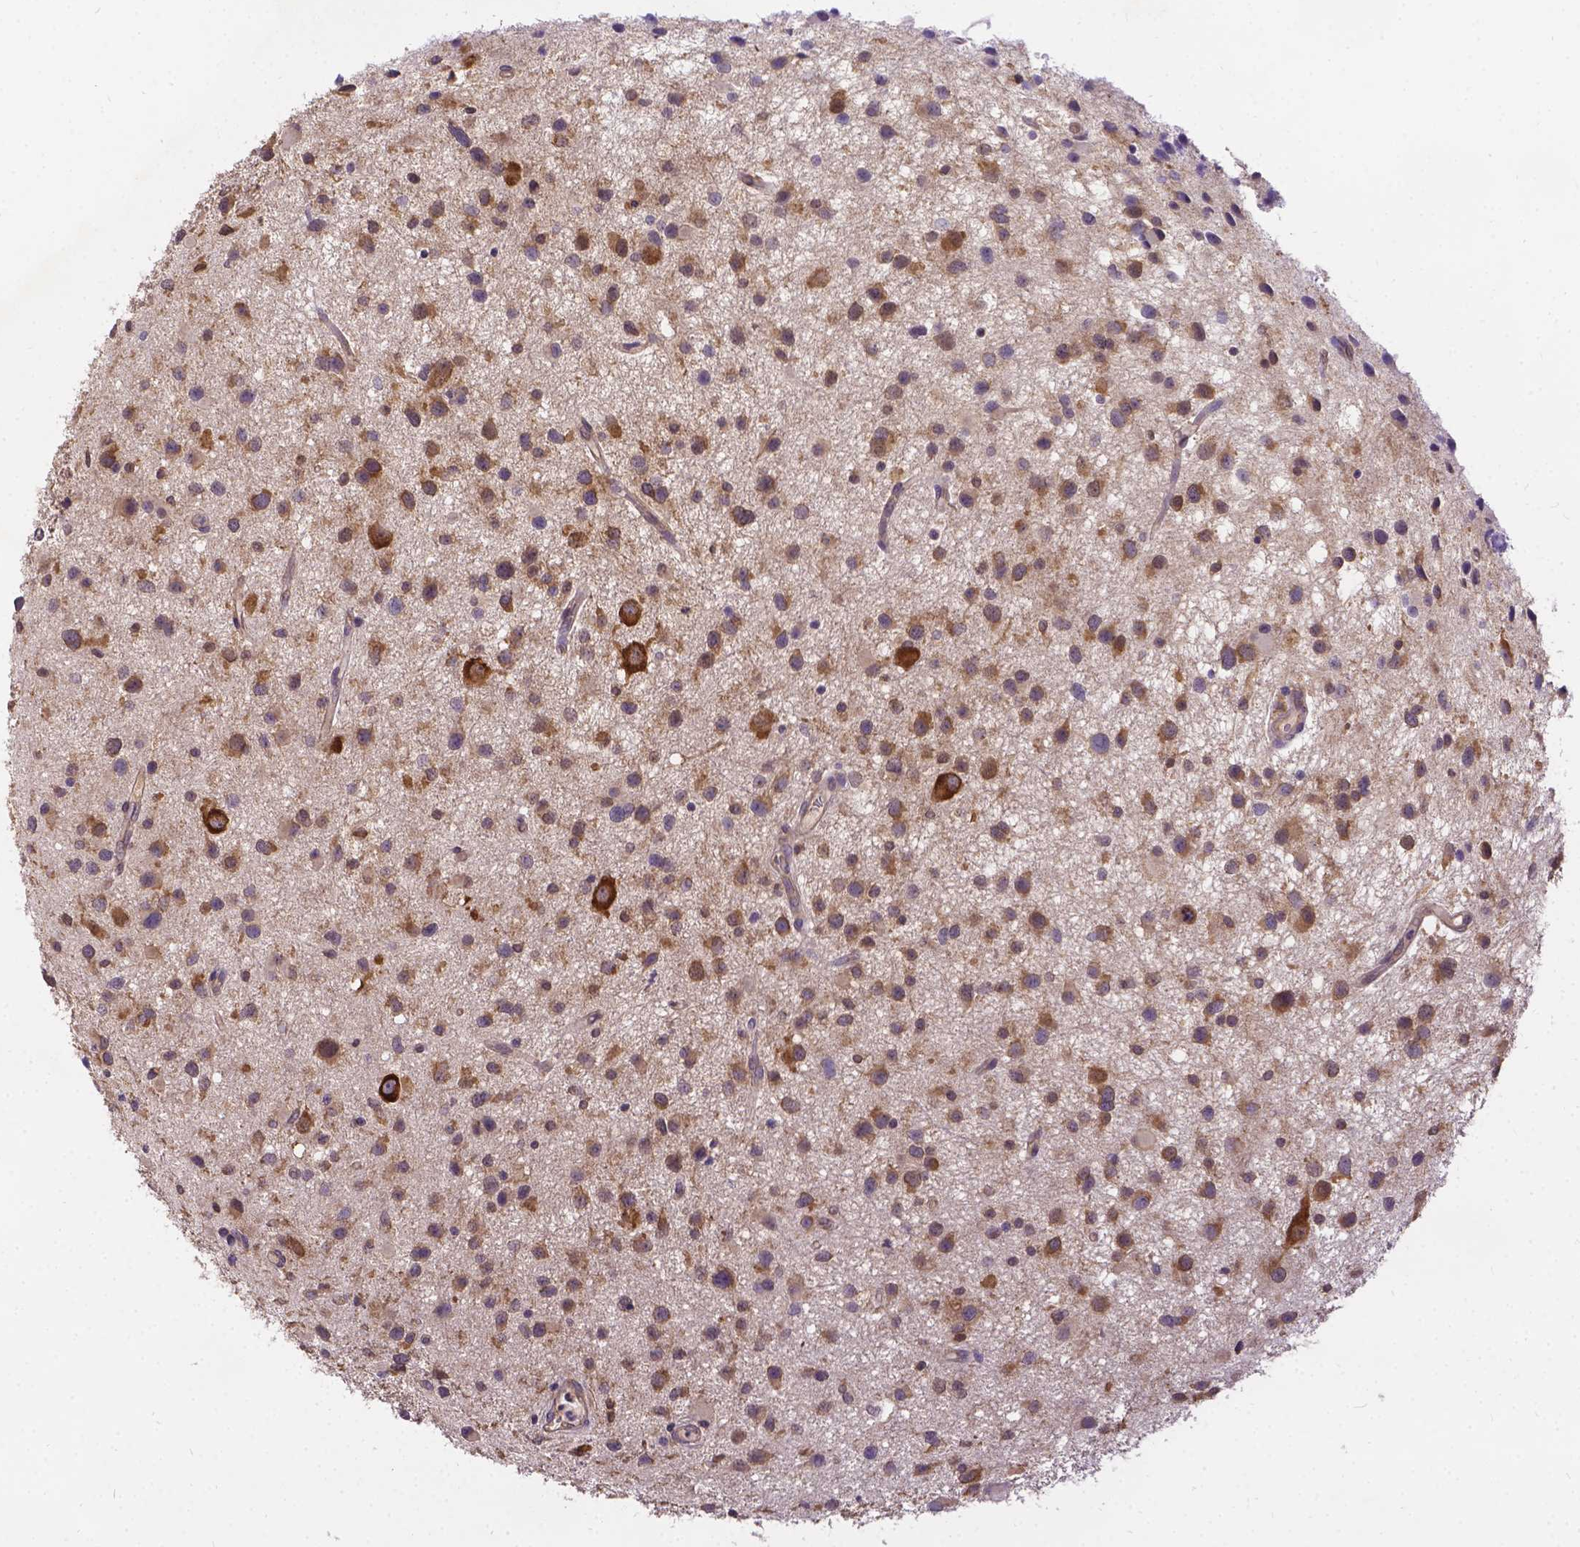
{"staining": {"intensity": "moderate", "quantity": ">75%", "location": "cytoplasmic/membranous"}, "tissue": "glioma", "cell_type": "Tumor cells", "image_type": "cancer", "snomed": [{"axis": "morphology", "description": "Glioma, malignant, Low grade"}, {"axis": "topography", "description": "Brain"}], "caption": "Immunohistochemical staining of glioma reveals moderate cytoplasmic/membranous protein positivity in about >75% of tumor cells.", "gene": "DENND6A", "patient": {"sex": "female", "age": 32}}